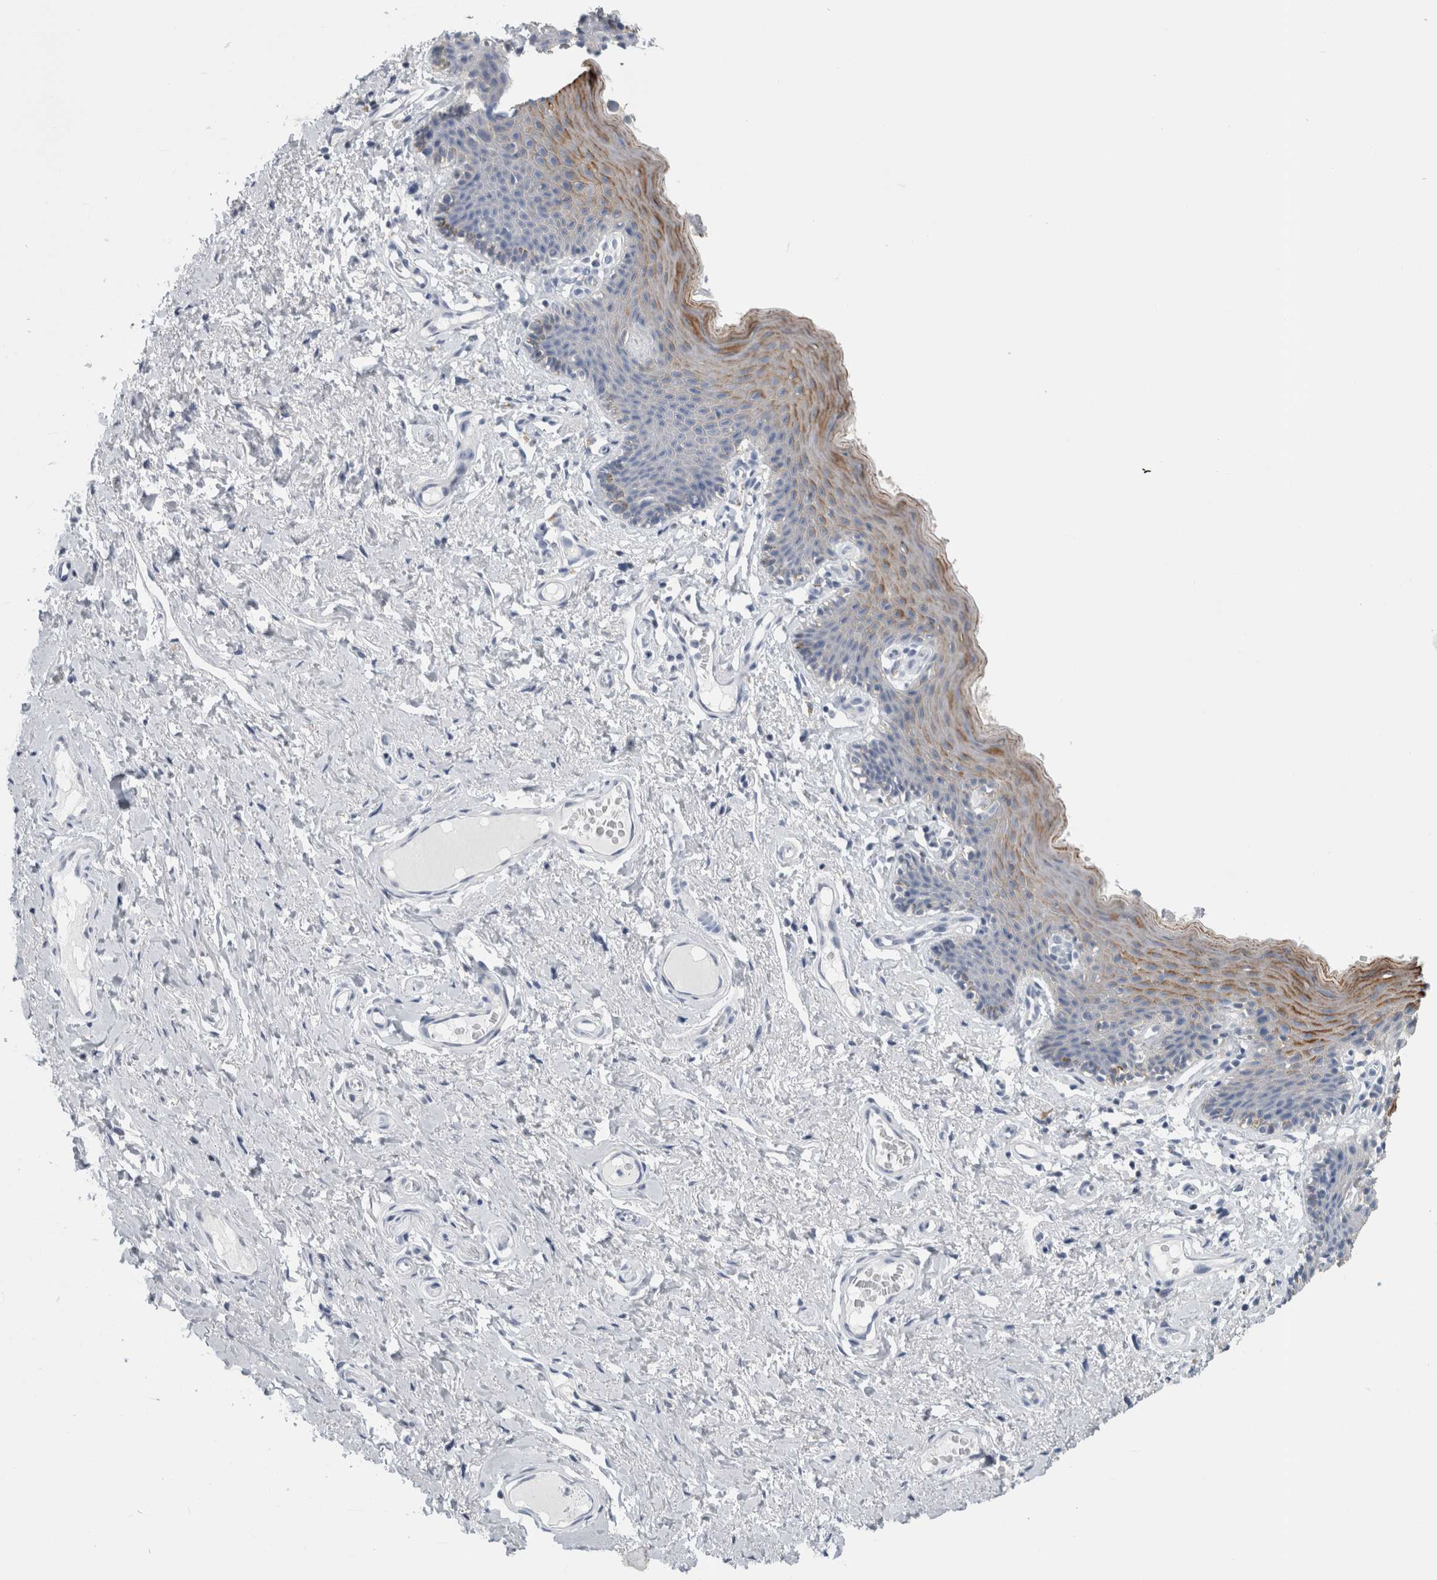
{"staining": {"intensity": "moderate", "quantity": "<25%", "location": "cytoplasmic/membranous"}, "tissue": "skin", "cell_type": "Epidermal cells", "image_type": "normal", "snomed": [{"axis": "morphology", "description": "Normal tissue, NOS"}, {"axis": "topography", "description": "Vulva"}], "caption": "Skin stained with IHC shows moderate cytoplasmic/membranous positivity in approximately <25% of epidermal cells.", "gene": "ANKFY1", "patient": {"sex": "female", "age": 66}}